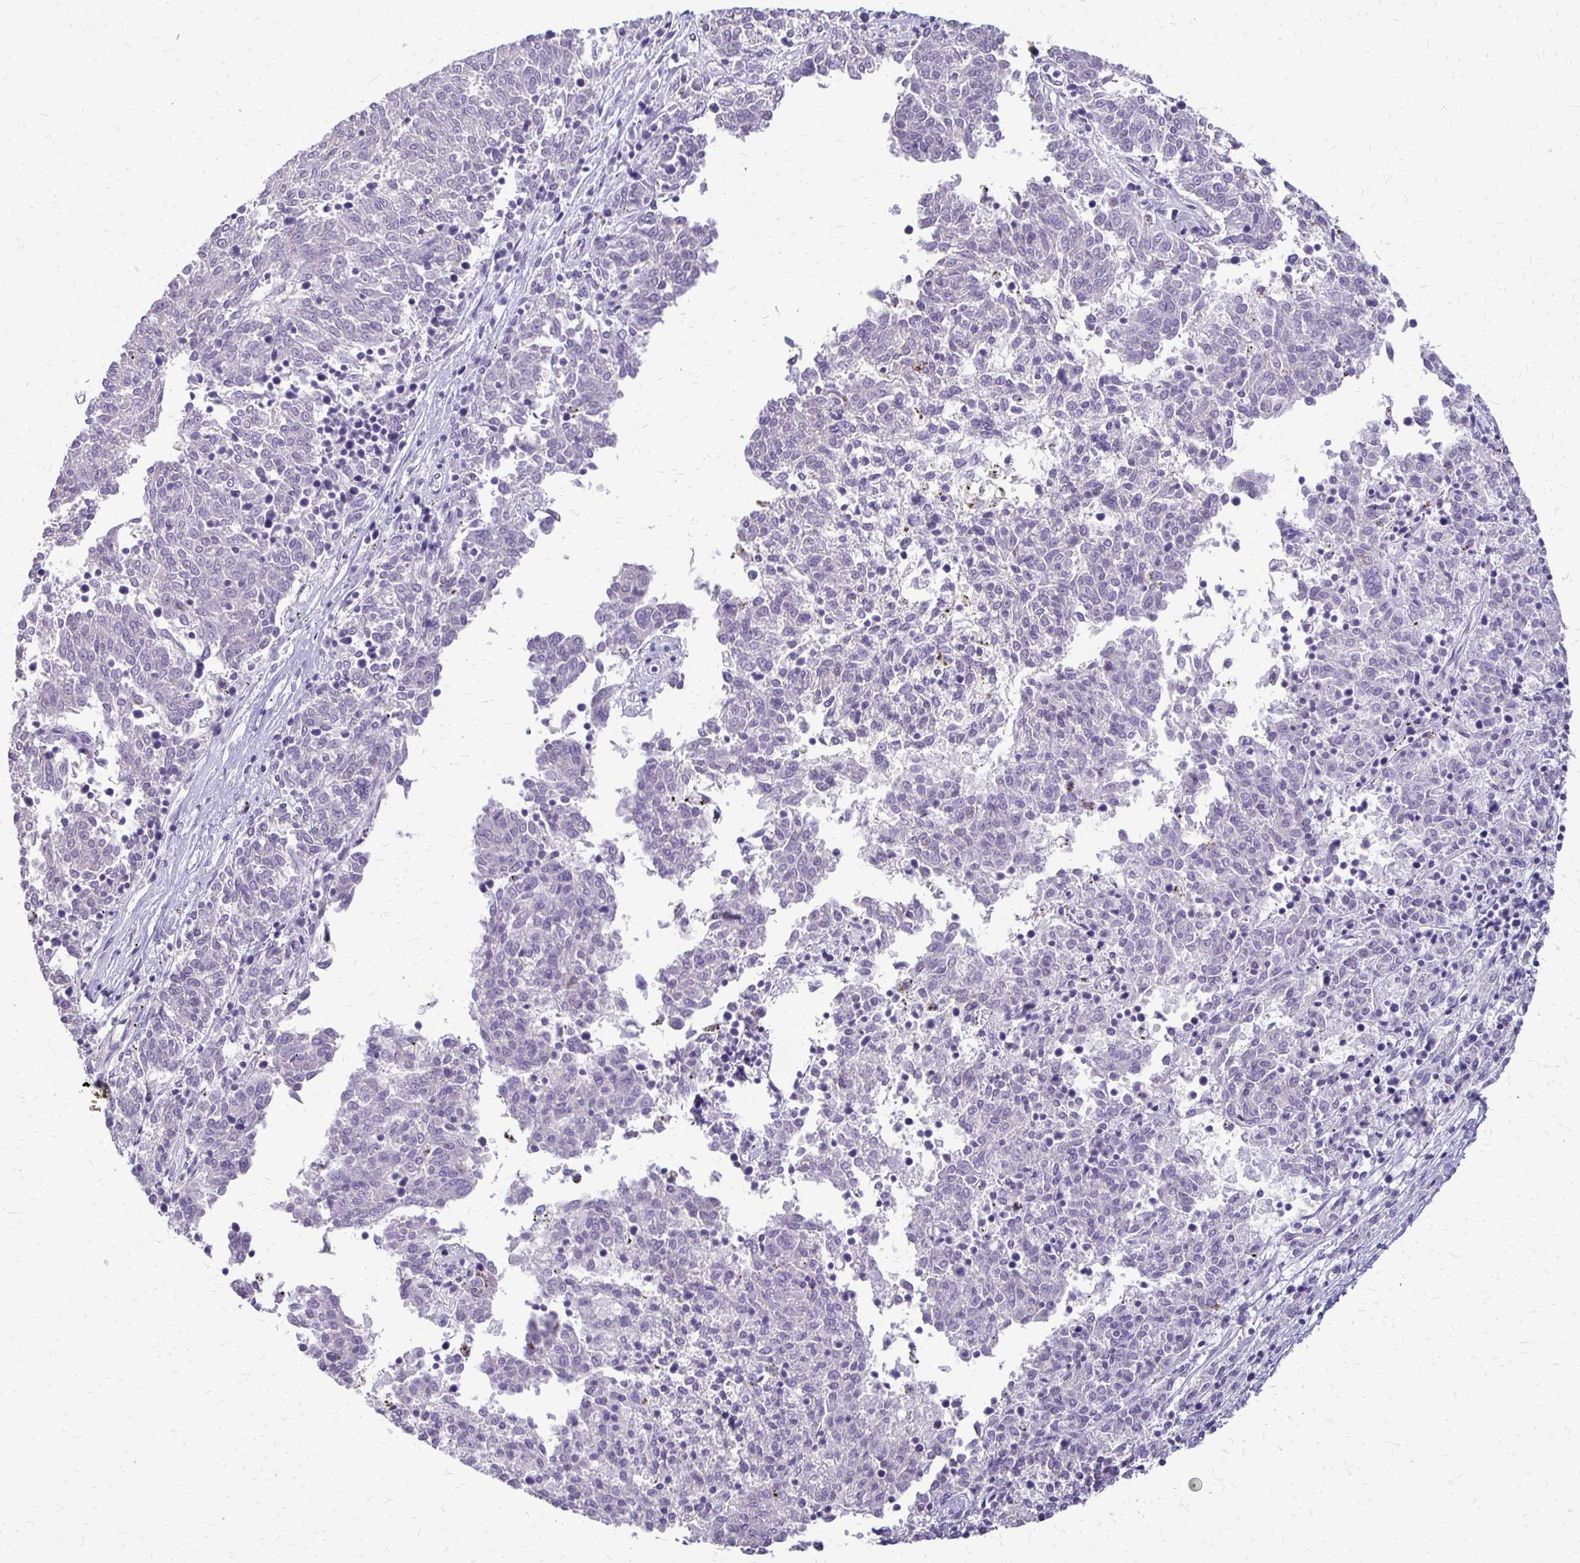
{"staining": {"intensity": "negative", "quantity": "none", "location": "none"}, "tissue": "melanoma", "cell_type": "Tumor cells", "image_type": "cancer", "snomed": [{"axis": "morphology", "description": "Malignant melanoma, NOS"}, {"axis": "topography", "description": "Skin"}], "caption": "This is an immunohistochemistry micrograph of melanoma. There is no staining in tumor cells.", "gene": "ALPG", "patient": {"sex": "female", "age": 72}}